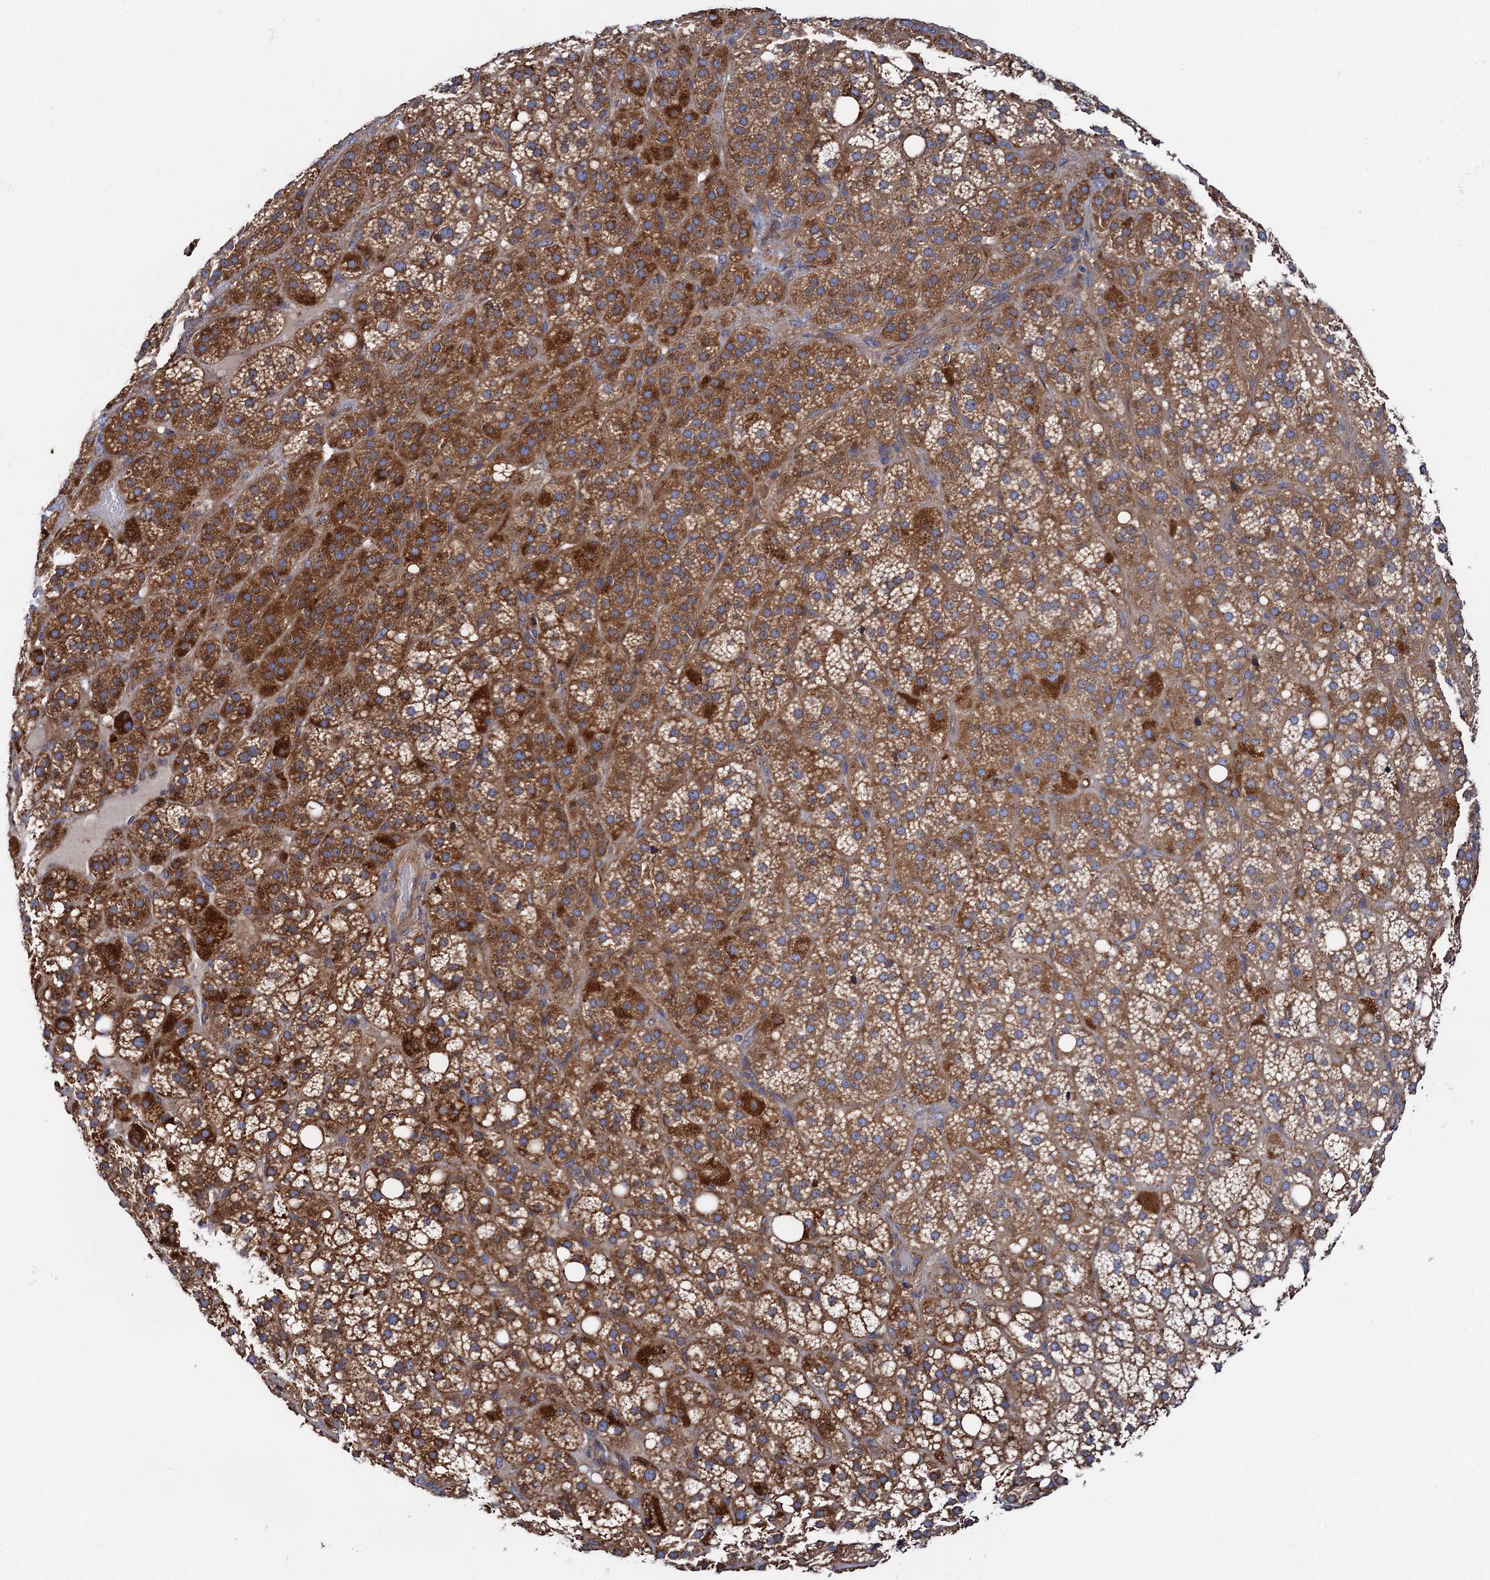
{"staining": {"intensity": "moderate", "quantity": ">75%", "location": "cytoplasmic/membranous"}, "tissue": "adrenal gland", "cell_type": "Glandular cells", "image_type": "normal", "snomed": [{"axis": "morphology", "description": "Normal tissue, NOS"}, {"axis": "topography", "description": "Adrenal gland"}], "caption": "Immunohistochemistry (IHC) photomicrograph of benign adrenal gland: adrenal gland stained using immunohistochemistry (IHC) reveals medium levels of moderate protein expression localized specifically in the cytoplasmic/membranous of glandular cells, appearing as a cytoplasmic/membranous brown color.", "gene": "MRPL48", "patient": {"sex": "female", "age": 59}}